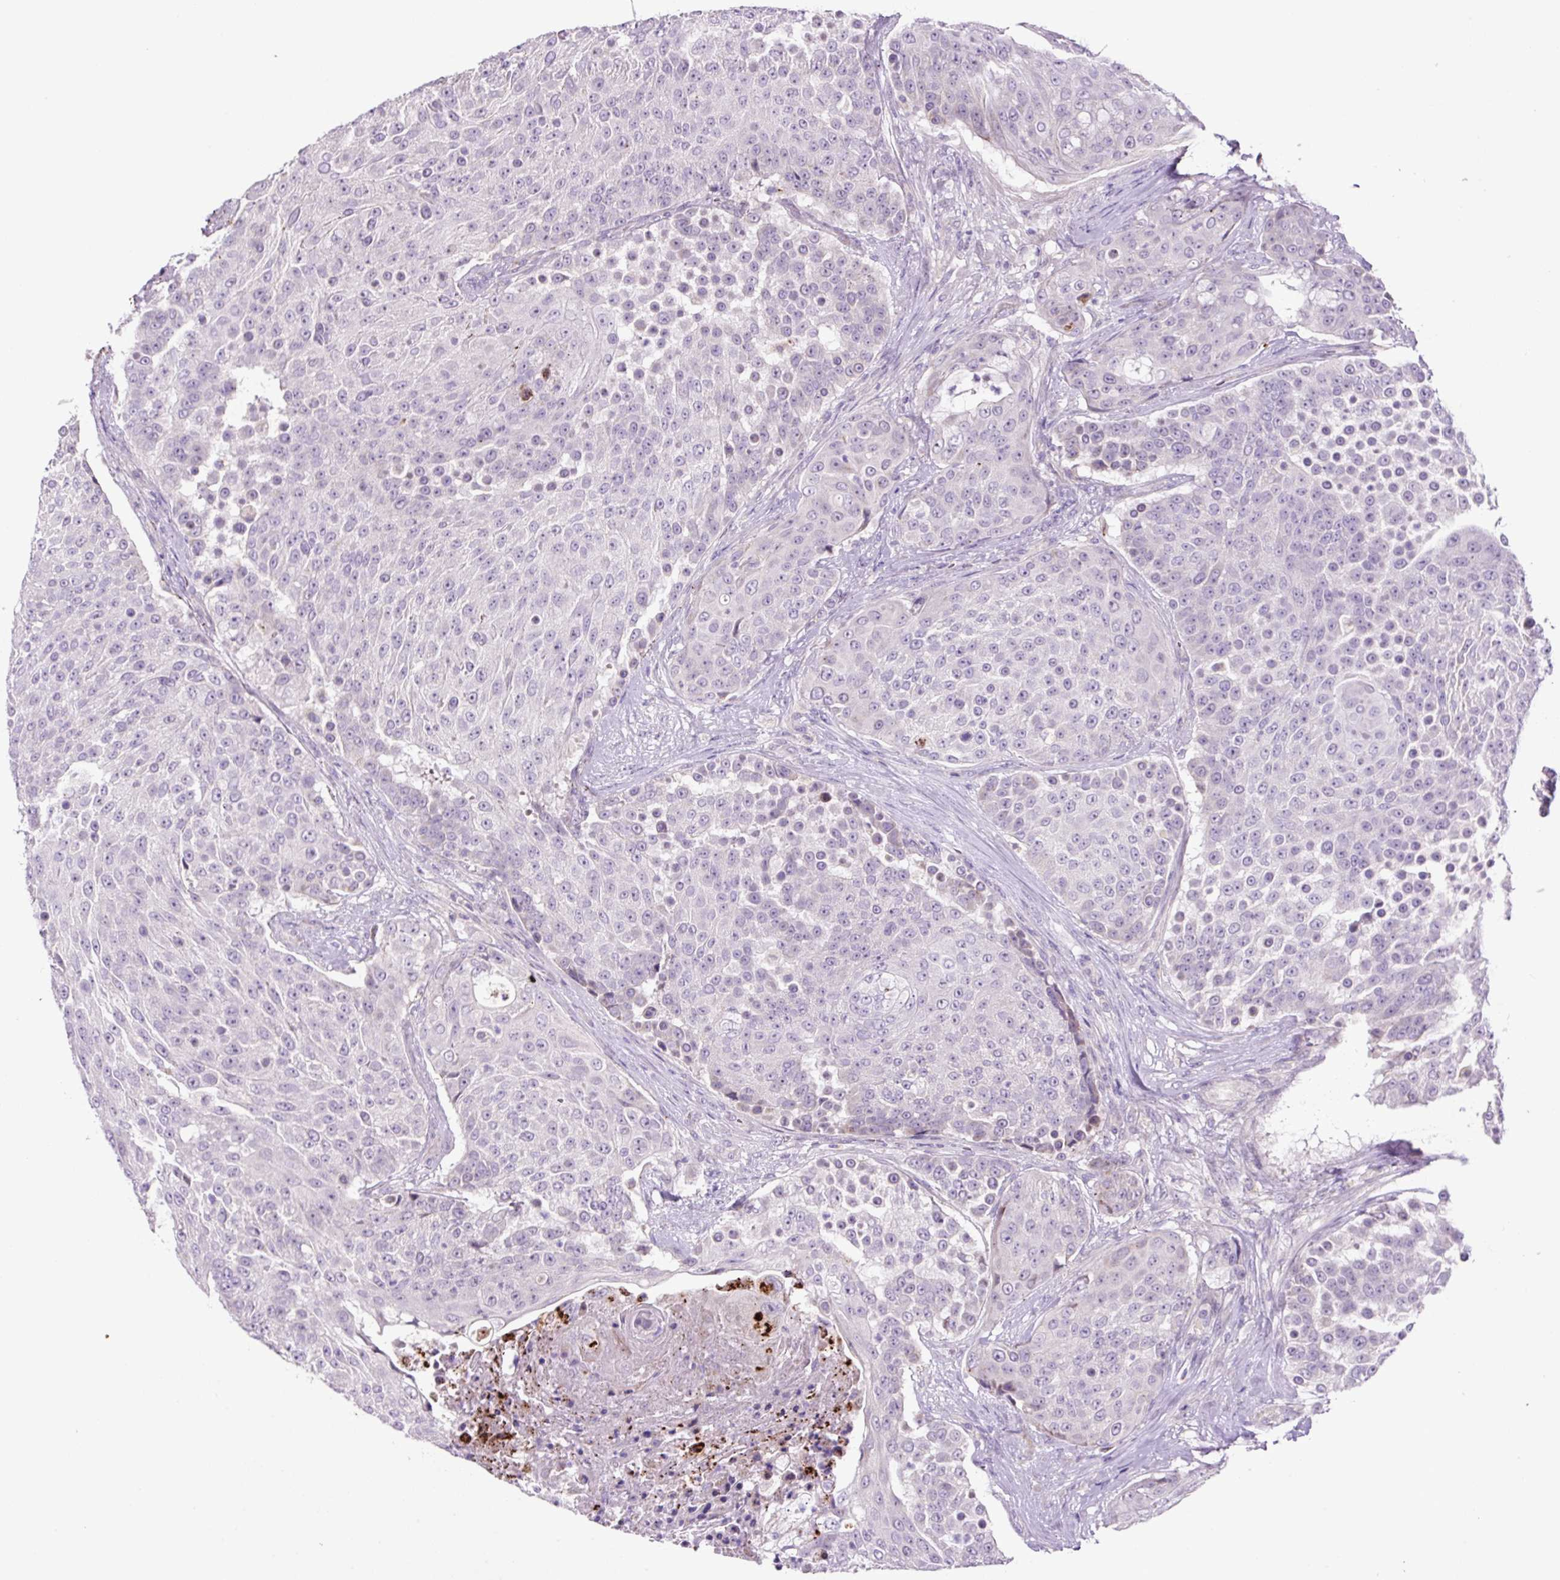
{"staining": {"intensity": "negative", "quantity": "none", "location": "none"}, "tissue": "urothelial cancer", "cell_type": "Tumor cells", "image_type": "cancer", "snomed": [{"axis": "morphology", "description": "Urothelial carcinoma, High grade"}, {"axis": "topography", "description": "Urinary bladder"}], "caption": "Tumor cells show no significant positivity in high-grade urothelial carcinoma. (DAB immunohistochemistry, high magnification).", "gene": "OGDHL", "patient": {"sex": "female", "age": 63}}